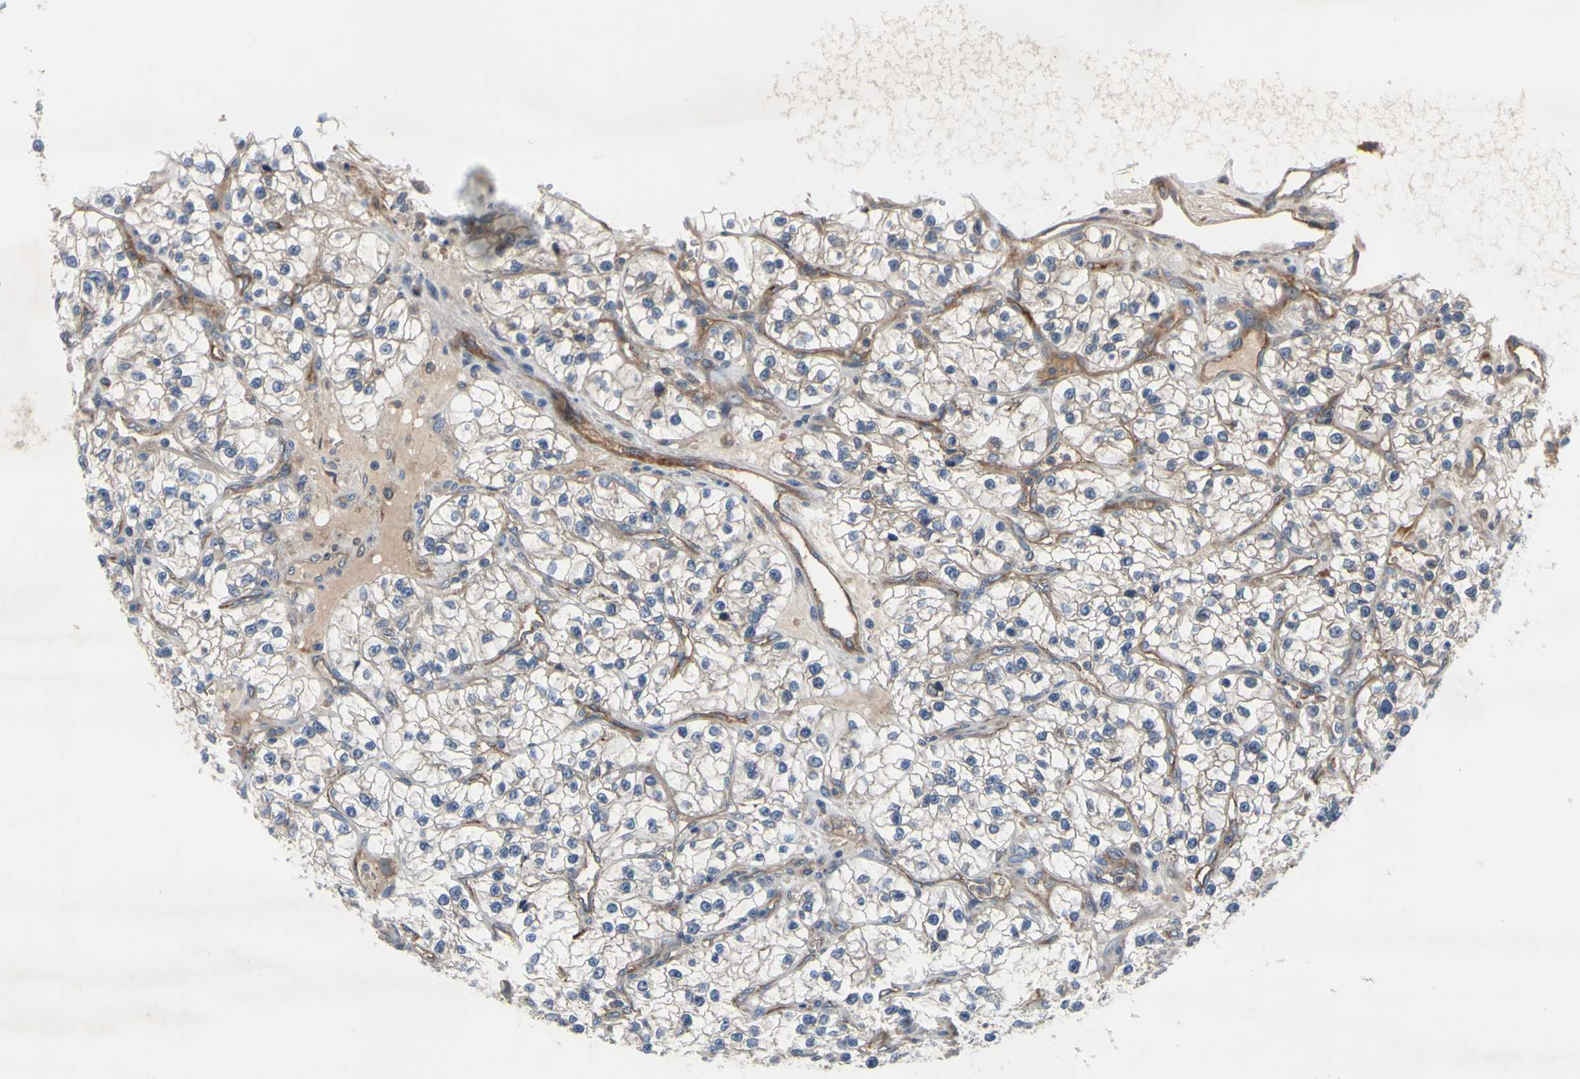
{"staining": {"intensity": "weak", "quantity": "<25%", "location": "cytoplasmic/membranous"}, "tissue": "renal cancer", "cell_type": "Tumor cells", "image_type": "cancer", "snomed": [{"axis": "morphology", "description": "Adenocarcinoma, NOS"}, {"axis": "topography", "description": "Kidney"}], "caption": "Immunohistochemical staining of human renal cancer demonstrates no significant staining in tumor cells.", "gene": "XIAP", "patient": {"sex": "female", "age": 57}}